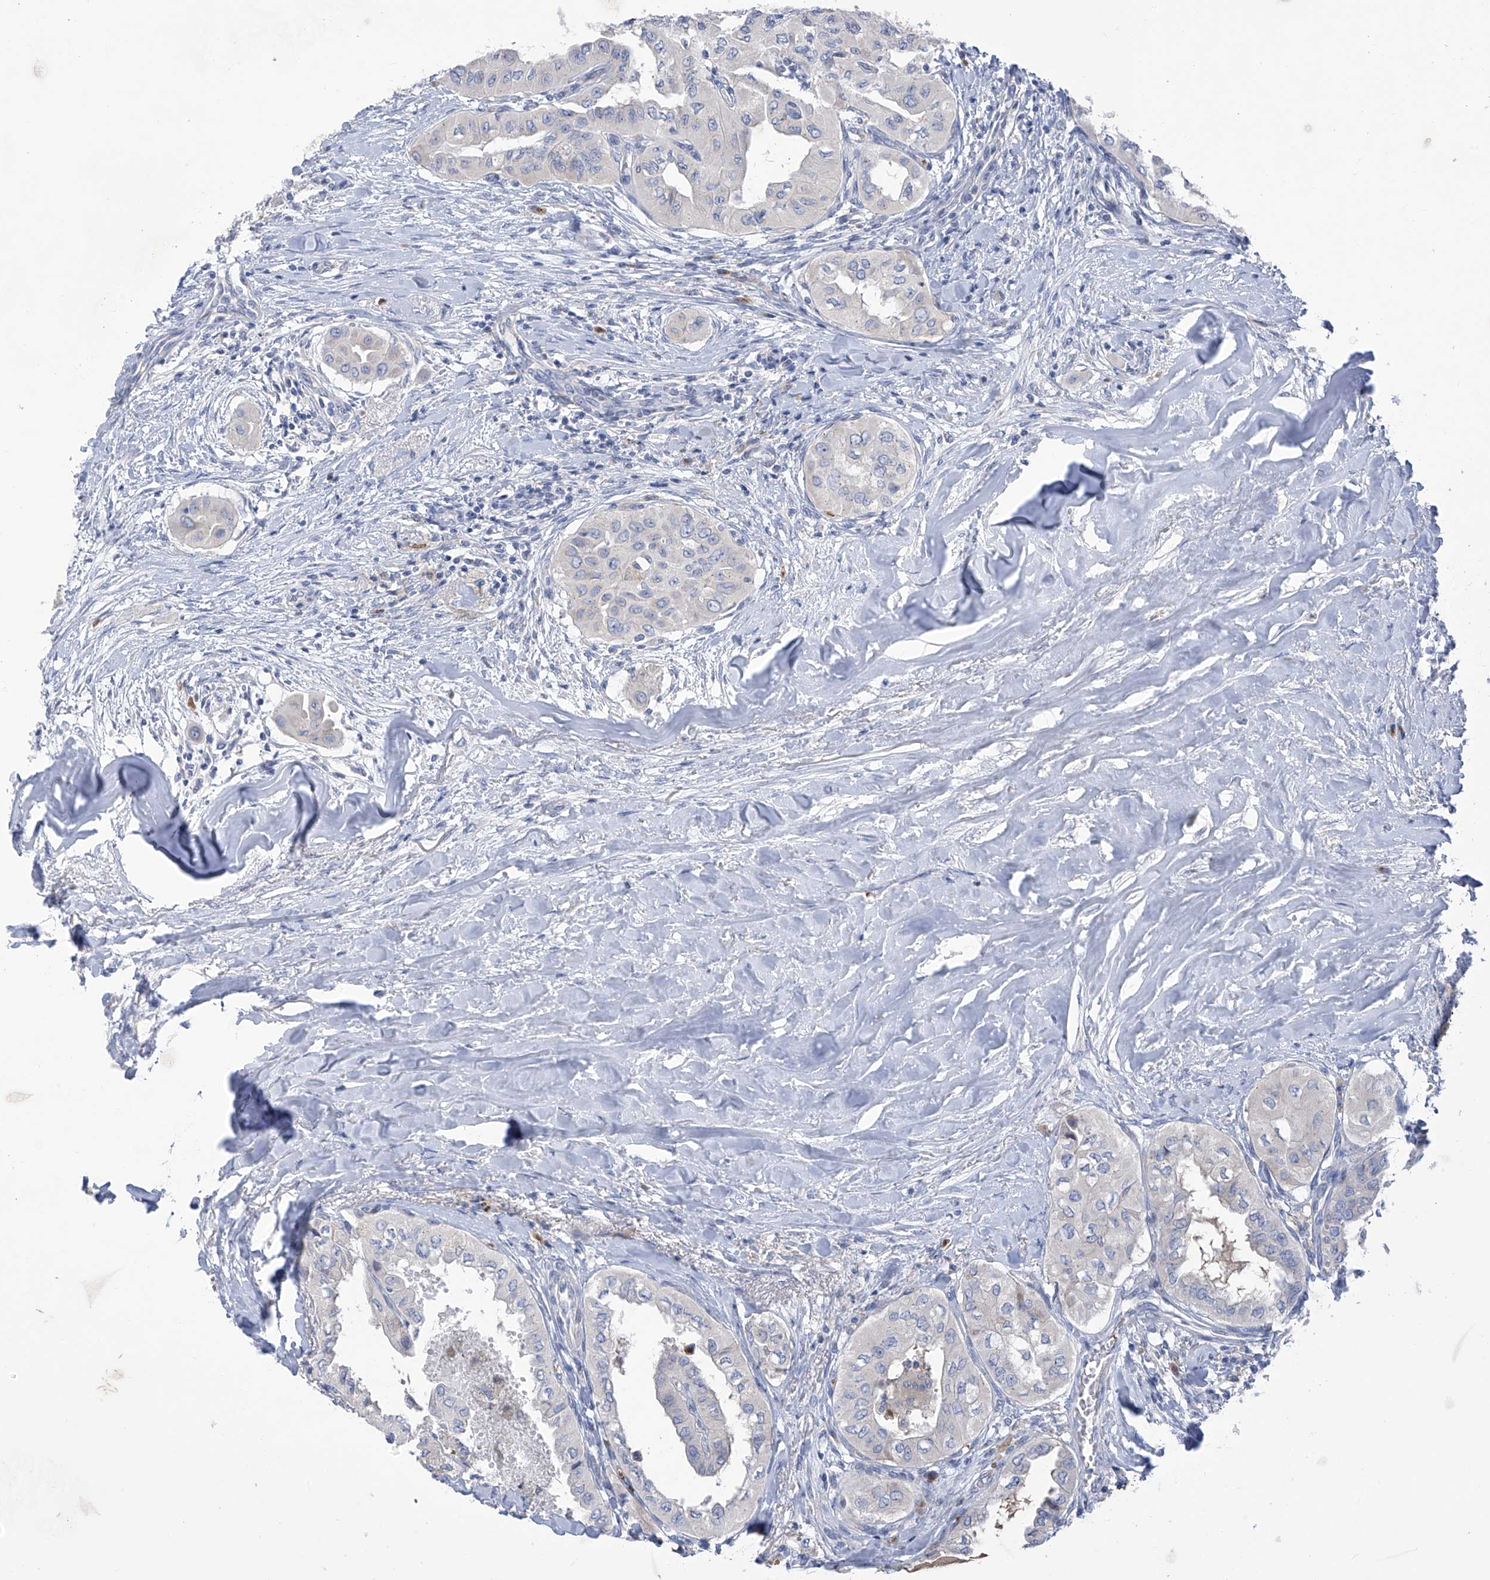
{"staining": {"intensity": "negative", "quantity": "none", "location": "none"}, "tissue": "thyroid cancer", "cell_type": "Tumor cells", "image_type": "cancer", "snomed": [{"axis": "morphology", "description": "Papillary adenocarcinoma, NOS"}, {"axis": "topography", "description": "Thyroid gland"}], "caption": "DAB immunohistochemical staining of human thyroid papillary adenocarcinoma demonstrates no significant positivity in tumor cells.", "gene": "SLCO4A1", "patient": {"sex": "female", "age": 59}}